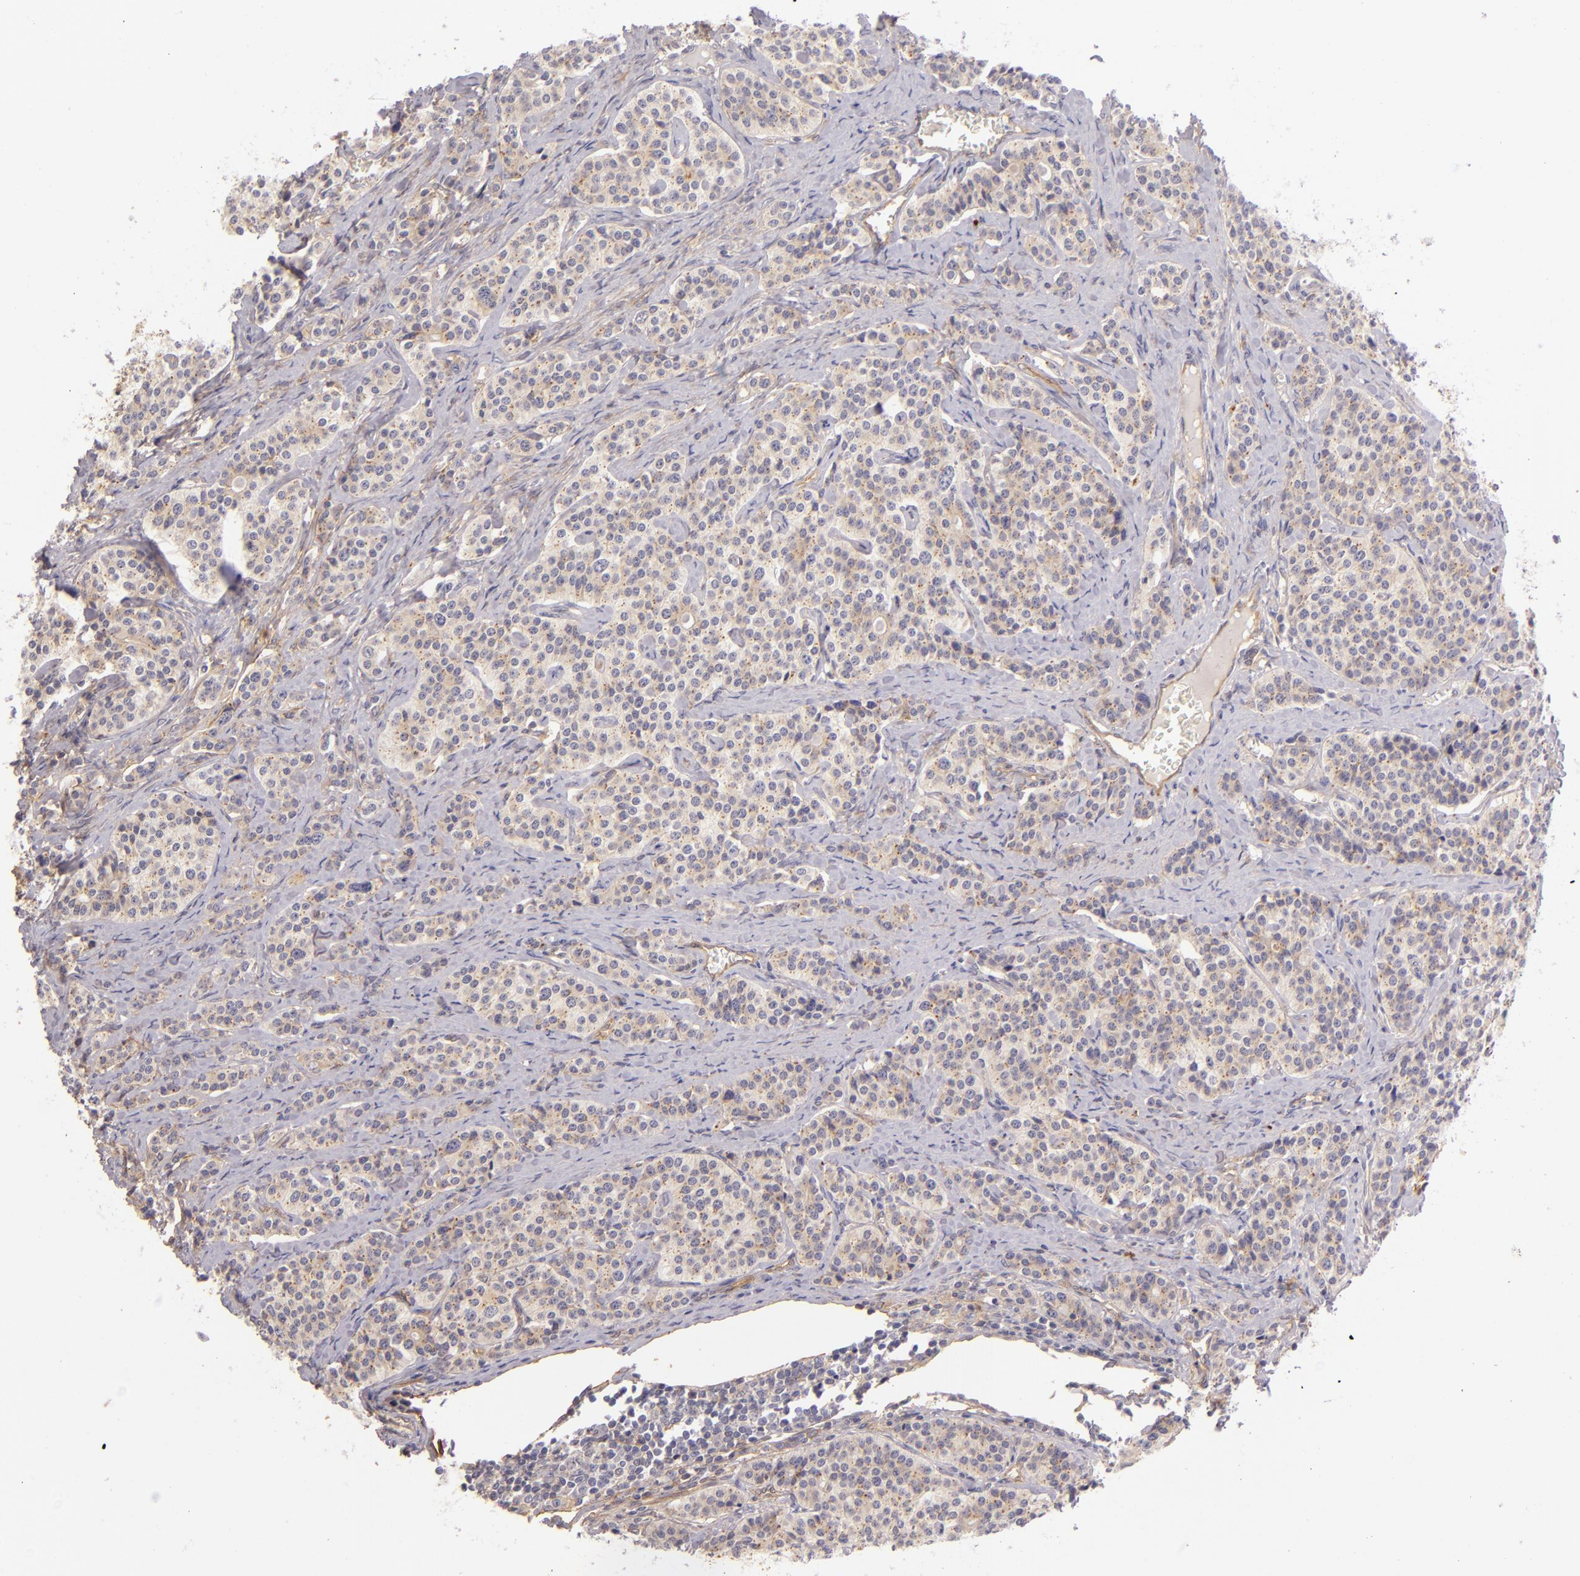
{"staining": {"intensity": "weak", "quantity": ">75%", "location": "cytoplasmic/membranous"}, "tissue": "carcinoid", "cell_type": "Tumor cells", "image_type": "cancer", "snomed": [{"axis": "morphology", "description": "Carcinoid, malignant, NOS"}, {"axis": "topography", "description": "Small intestine"}], "caption": "The micrograph demonstrates a brown stain indicating the presence of a protein in the cytoplasmic/membranous of tumor cells in carcinoid (malignant).", "gene": "CTSF", "patient": {"sex": "male", "age": 63}}